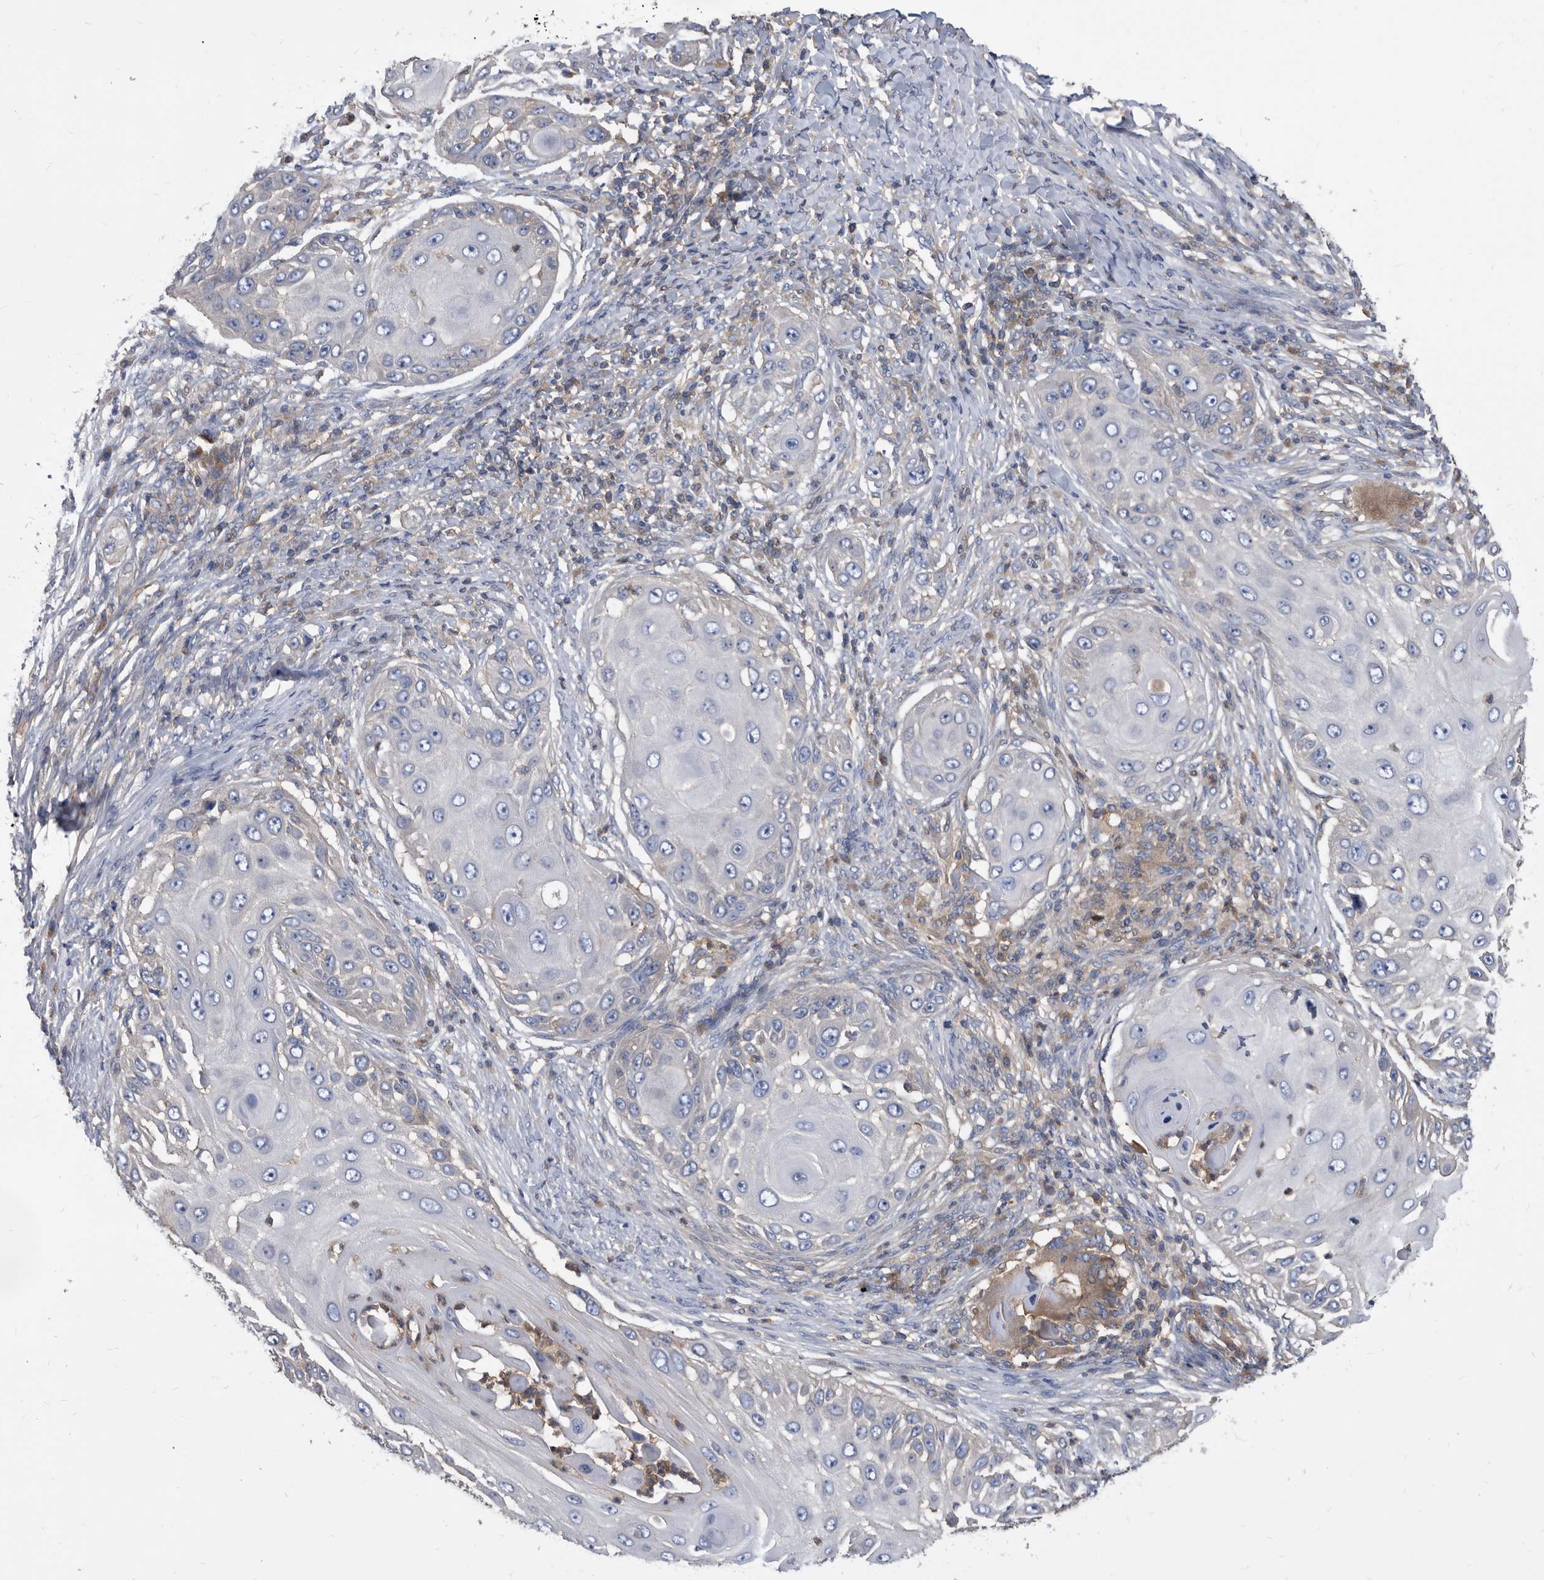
{"staining": {"intensity": "negative", "quantity": "none", "location": "none"}, "tissue": "skin cancer", "cell_type": "Tumor cells", "image_type": "cancer", "snomed": [{"axis": "morphology", "description": "Squamous cell carcinoma, NOS"}, {"axis": "topography", "description": "Skin"}], "caption": "Immunohistochemistry (IHC) photomicrograph of human skin cancer (squamous cell carcinoma) stained for a protein (brown), which shows no positivity in tumor cells.", "gene": "APEH", "patient": {"sex": "female", "age": 44}}